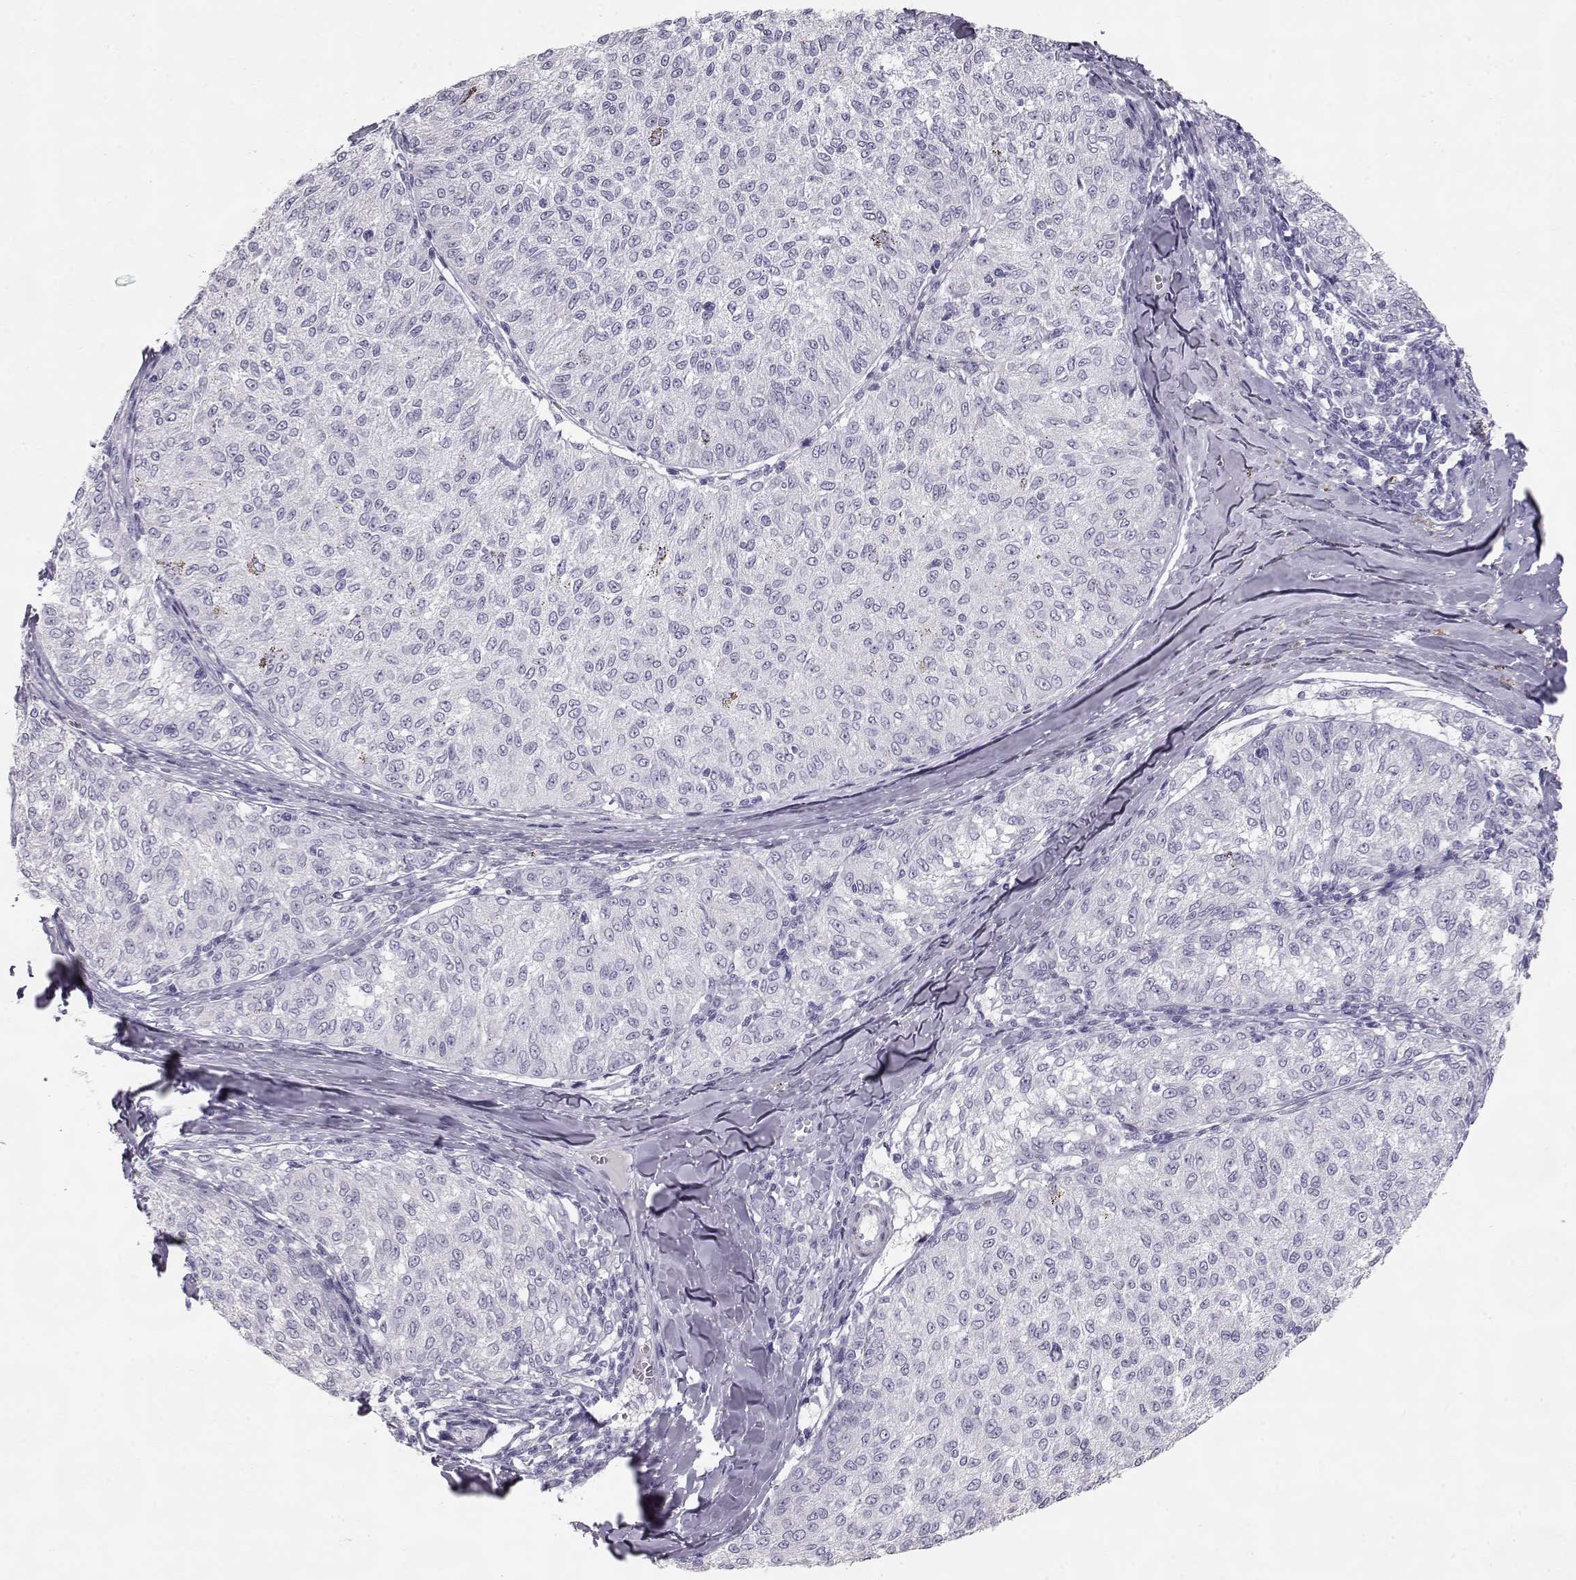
{"staining": {"intensity": "negative", "quantity": "none", "location": "none"}, "tissue": "melanoma", "cell_type": "Tumor cells", "image_type": "cancer", "snomed": [{"axis": "morphology", "description": "Malignant melanoma, NOS"}, {"axis": "topography", "description": "Skin"}], "caption": "The immunohistochemistry photomicrograph has no significant positivity in tumor cells of malignant melanoma tissue.", "gene": "SLITRK3", "patient": {"sex": "female", "age": 72}}